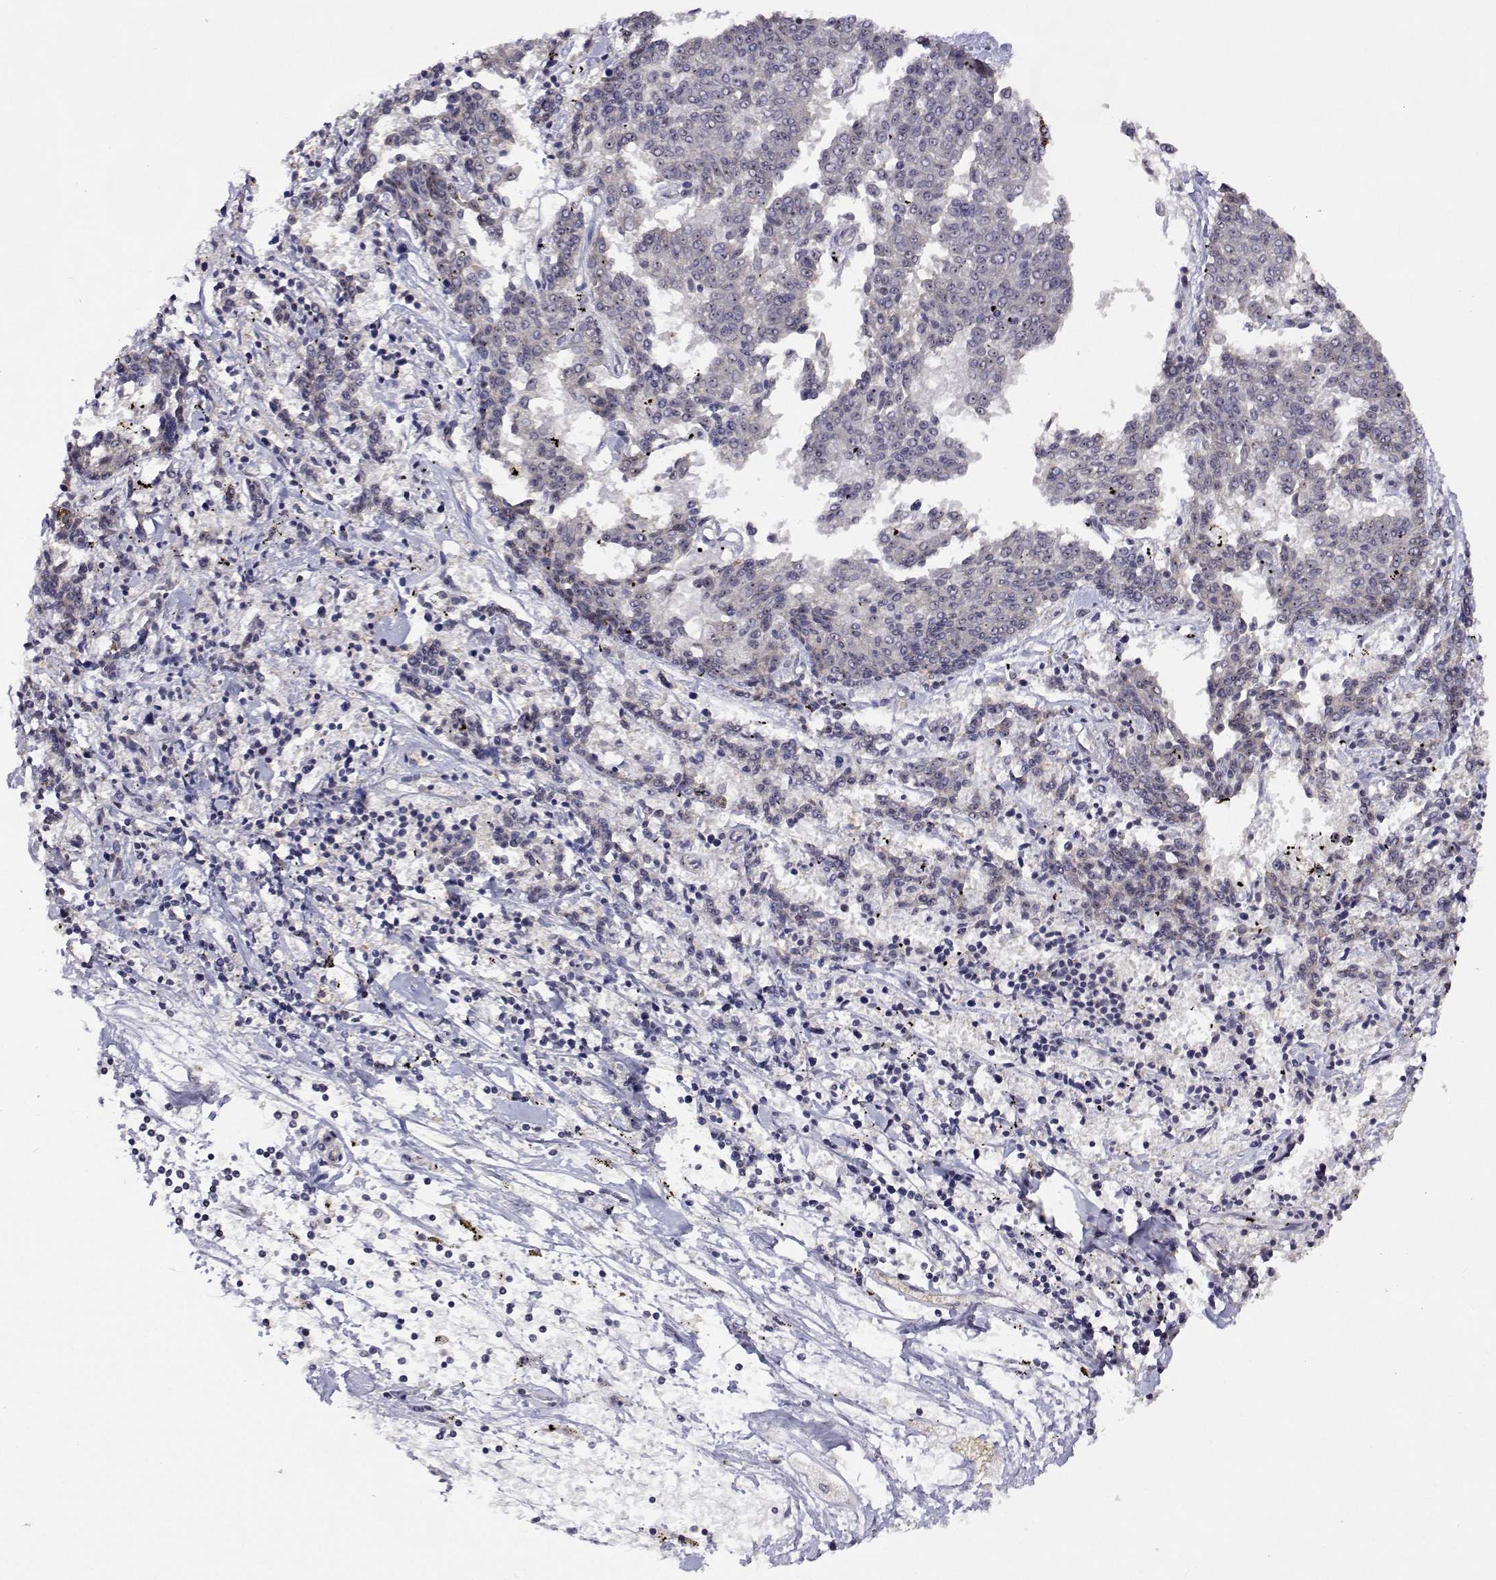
{"staining": {"intensity": "negative", "quantity": "none", "location": "none"}, "tissue": "melanoma", "cell_type": "Tumor cells", "image_type": "cancer", "snomed": [{"axis": "morphology", "description": "Malignant melanoma, NOS"}, {"axis": "topography", "description": "Skin"}], "caption": "The photomicrograph demonstrates no significant expression in tumor cells of malignant melanoma.", "gene": "NHP2", "patient": {"sex": "female", "age": 72}}